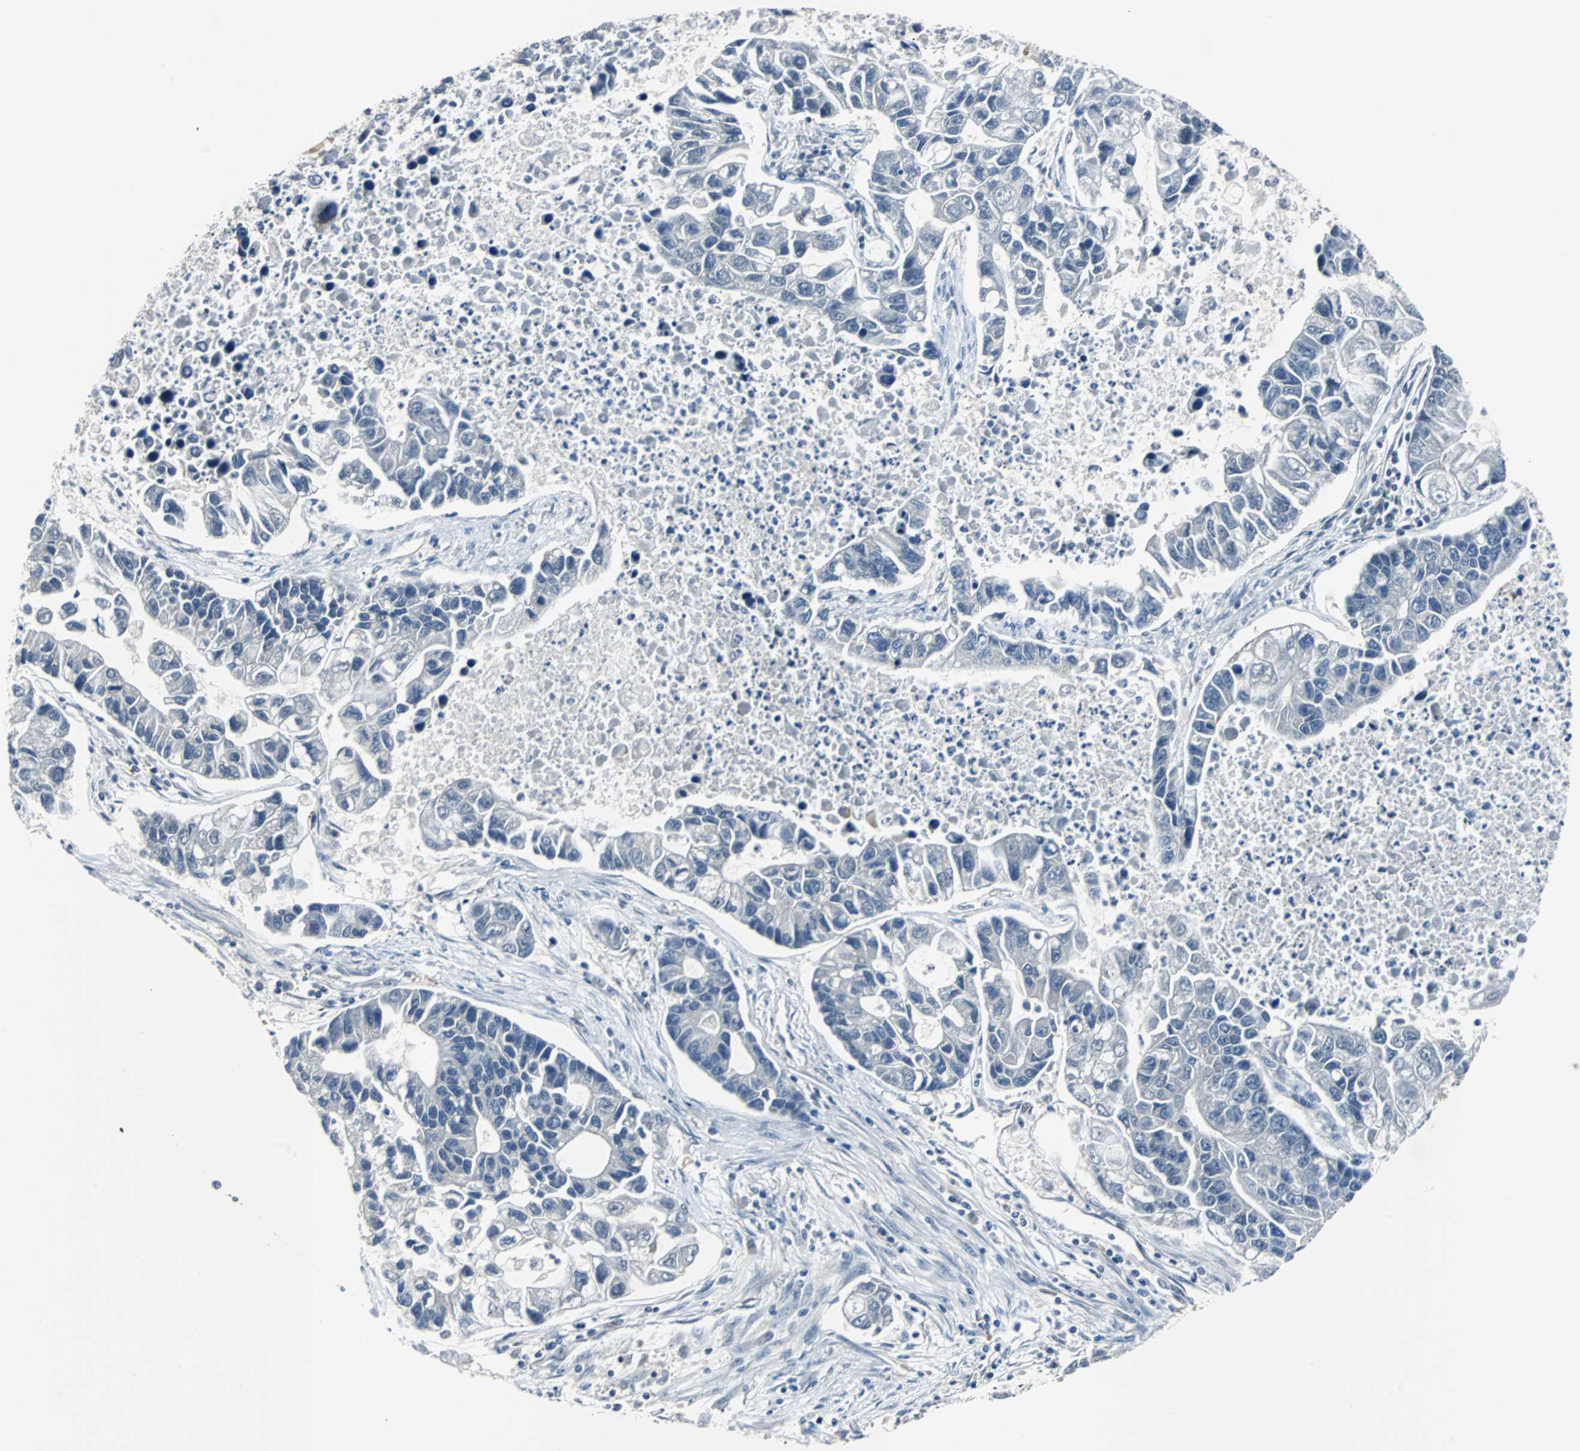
{"staining": {"intensity": "negative", "quantity": "none", "location": "none"}, "tissue": "lung cancer", "cell_type": "Tumor cells", "image_type": "cancer", "snomed": [{"axis": "morphology", "description": "Adenocarcinoma, NOS"}, {"axis": "topography", "description": "Lung"}], "caption": "Image shows no protein expression in tumor cells of lung cancer (adenocarcinoma) tissue.", "gene": "ZHX2", "patient": {"sex": "female", "age": 51}}